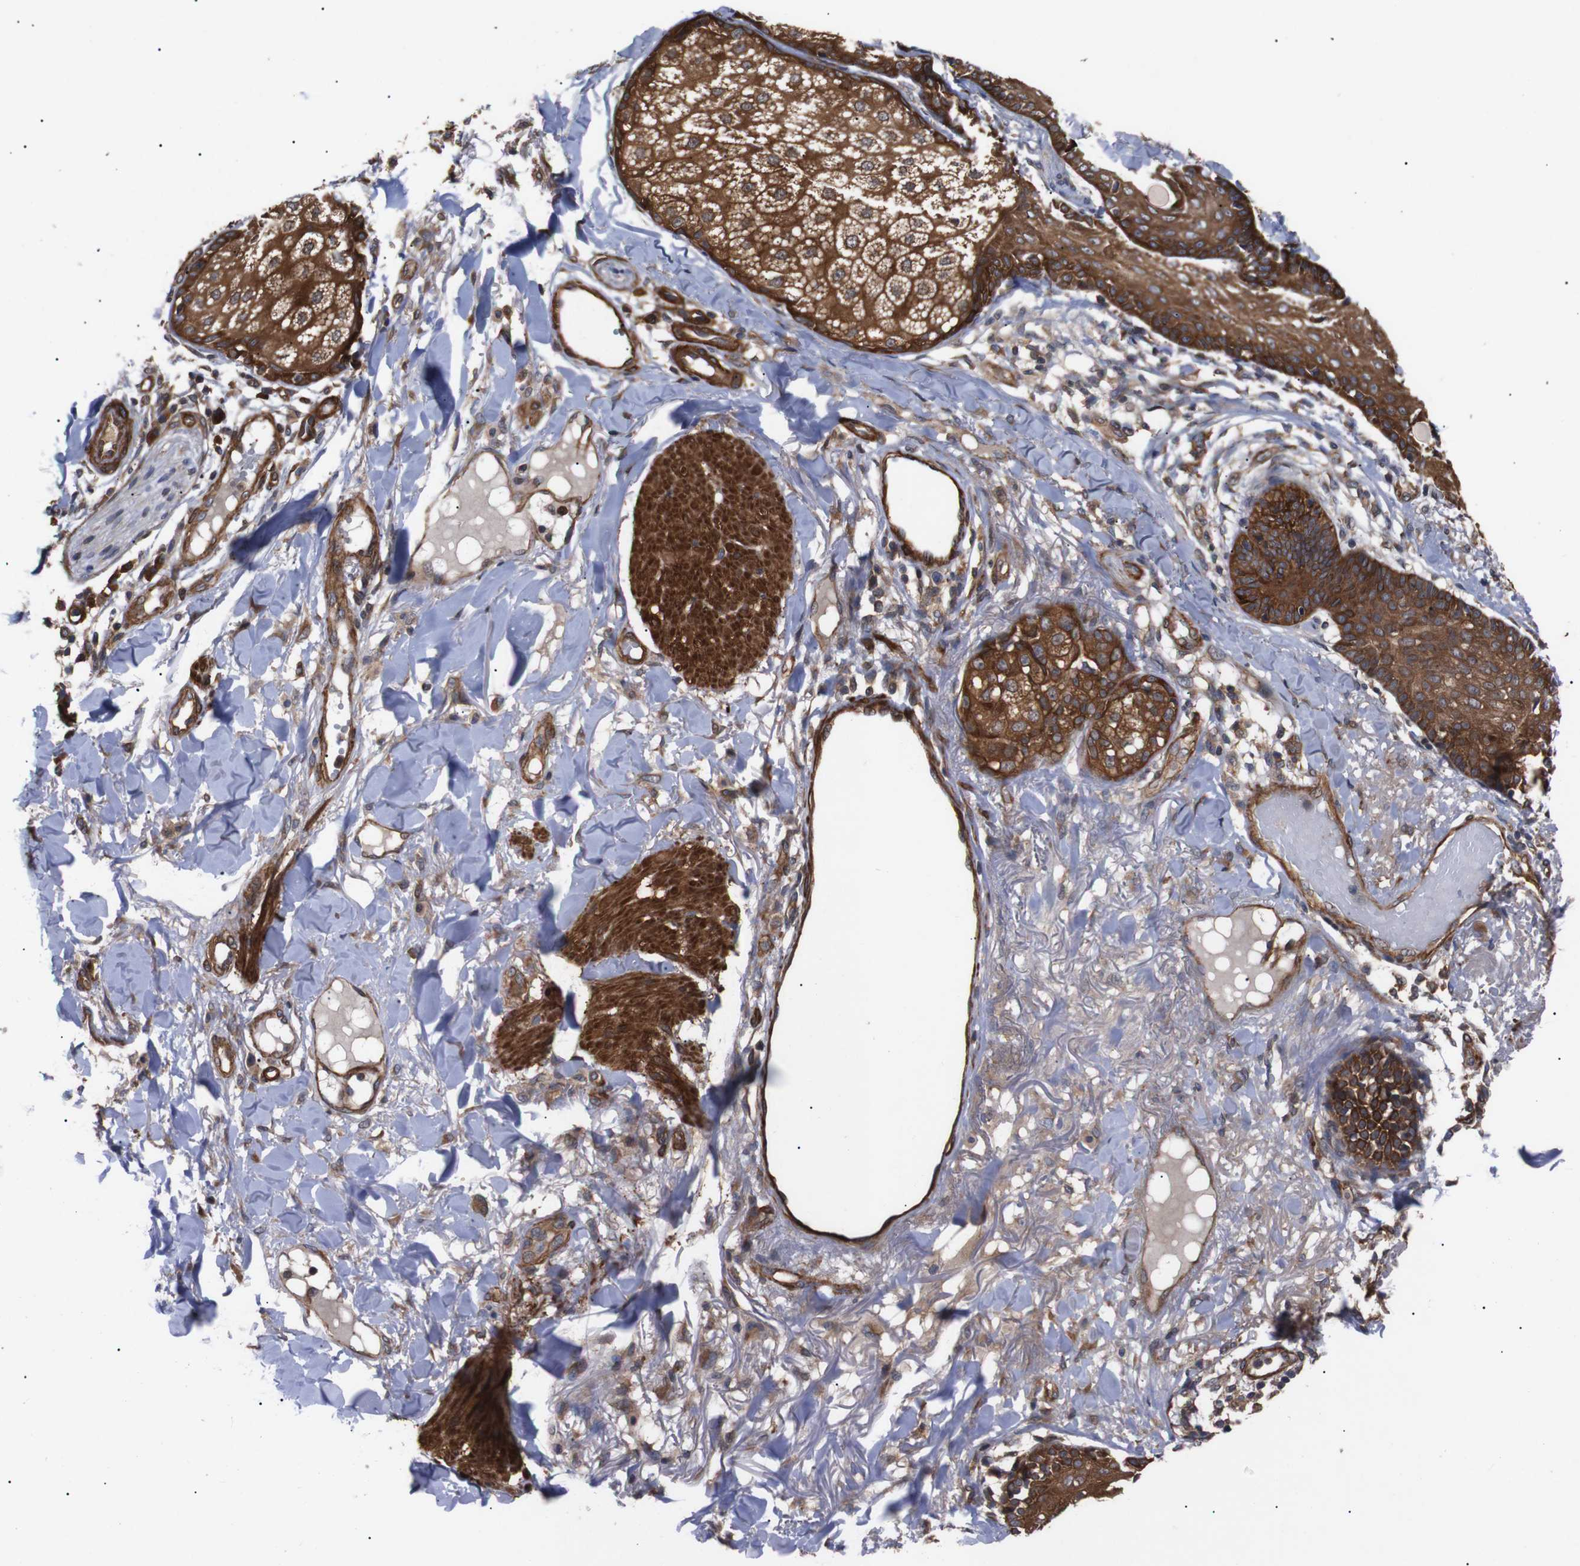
{"staining": {"intensity": "strong", "quantity": ">75%", "location": "cytoplasmic/membranous"}, "tissue": "skin cancer", "cell_type": "Tumor cells", "image_type": "cancer", "snomed": [{"axis": "morphology", "description": "Normal tissue, NOS"}, {"axis": "morphology", "description": "Basal cell carcinoma"}, {"axis": "topography", "description": "Skin"}], "caption": "A brown stain labels strong cytoplasmic/membranous staining of a protein in human basal cell carcinoma (skin) tumor cells. (brown staining indicates protein expression, while blue staining denotes nuclei).", "gene": "PAWR", "patient": {"sex": "male", "age": 52}}